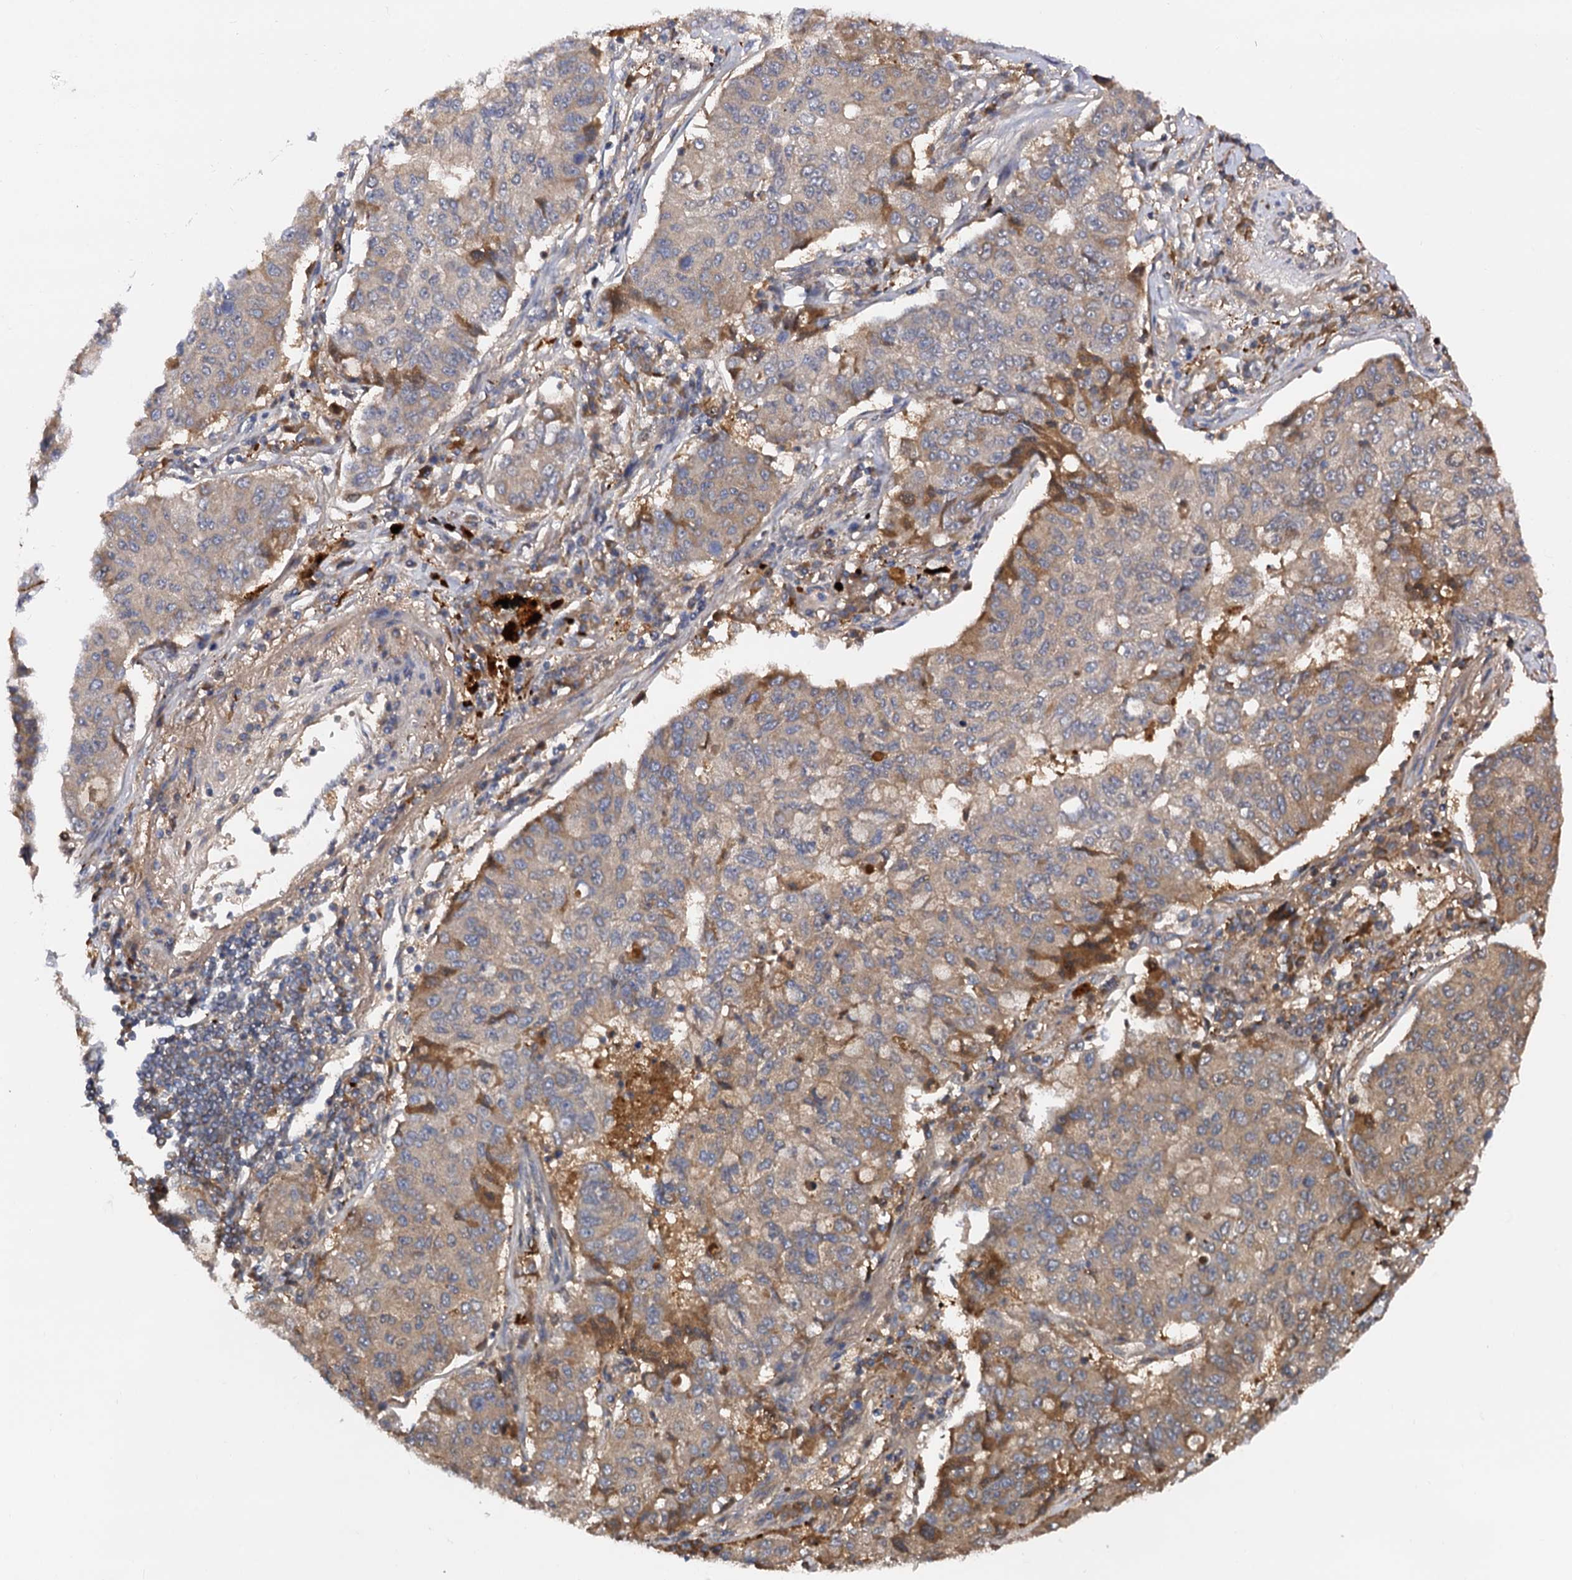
{"staining": {"intensity": "weak", "quantity": "25%-75%", "location": "cytoplasmic/membranous"}, "tissue": "lung cancer", "cell_type": "Tumor cells", "image_type": "cancer", "snomed": [{"axis": "morphology", "description": "Squamous cell carcinoma, NOS"}, {"axis": "topography", "description": "Lung"}], "caption": "This is a micrograph of immunohistochemistry staining of lung cancer, which shows weak expression in the cytoplasmic/membranous of tumor cells.", "gene": "SELENOP", "patient": {"sex": "male", "age": 74}}